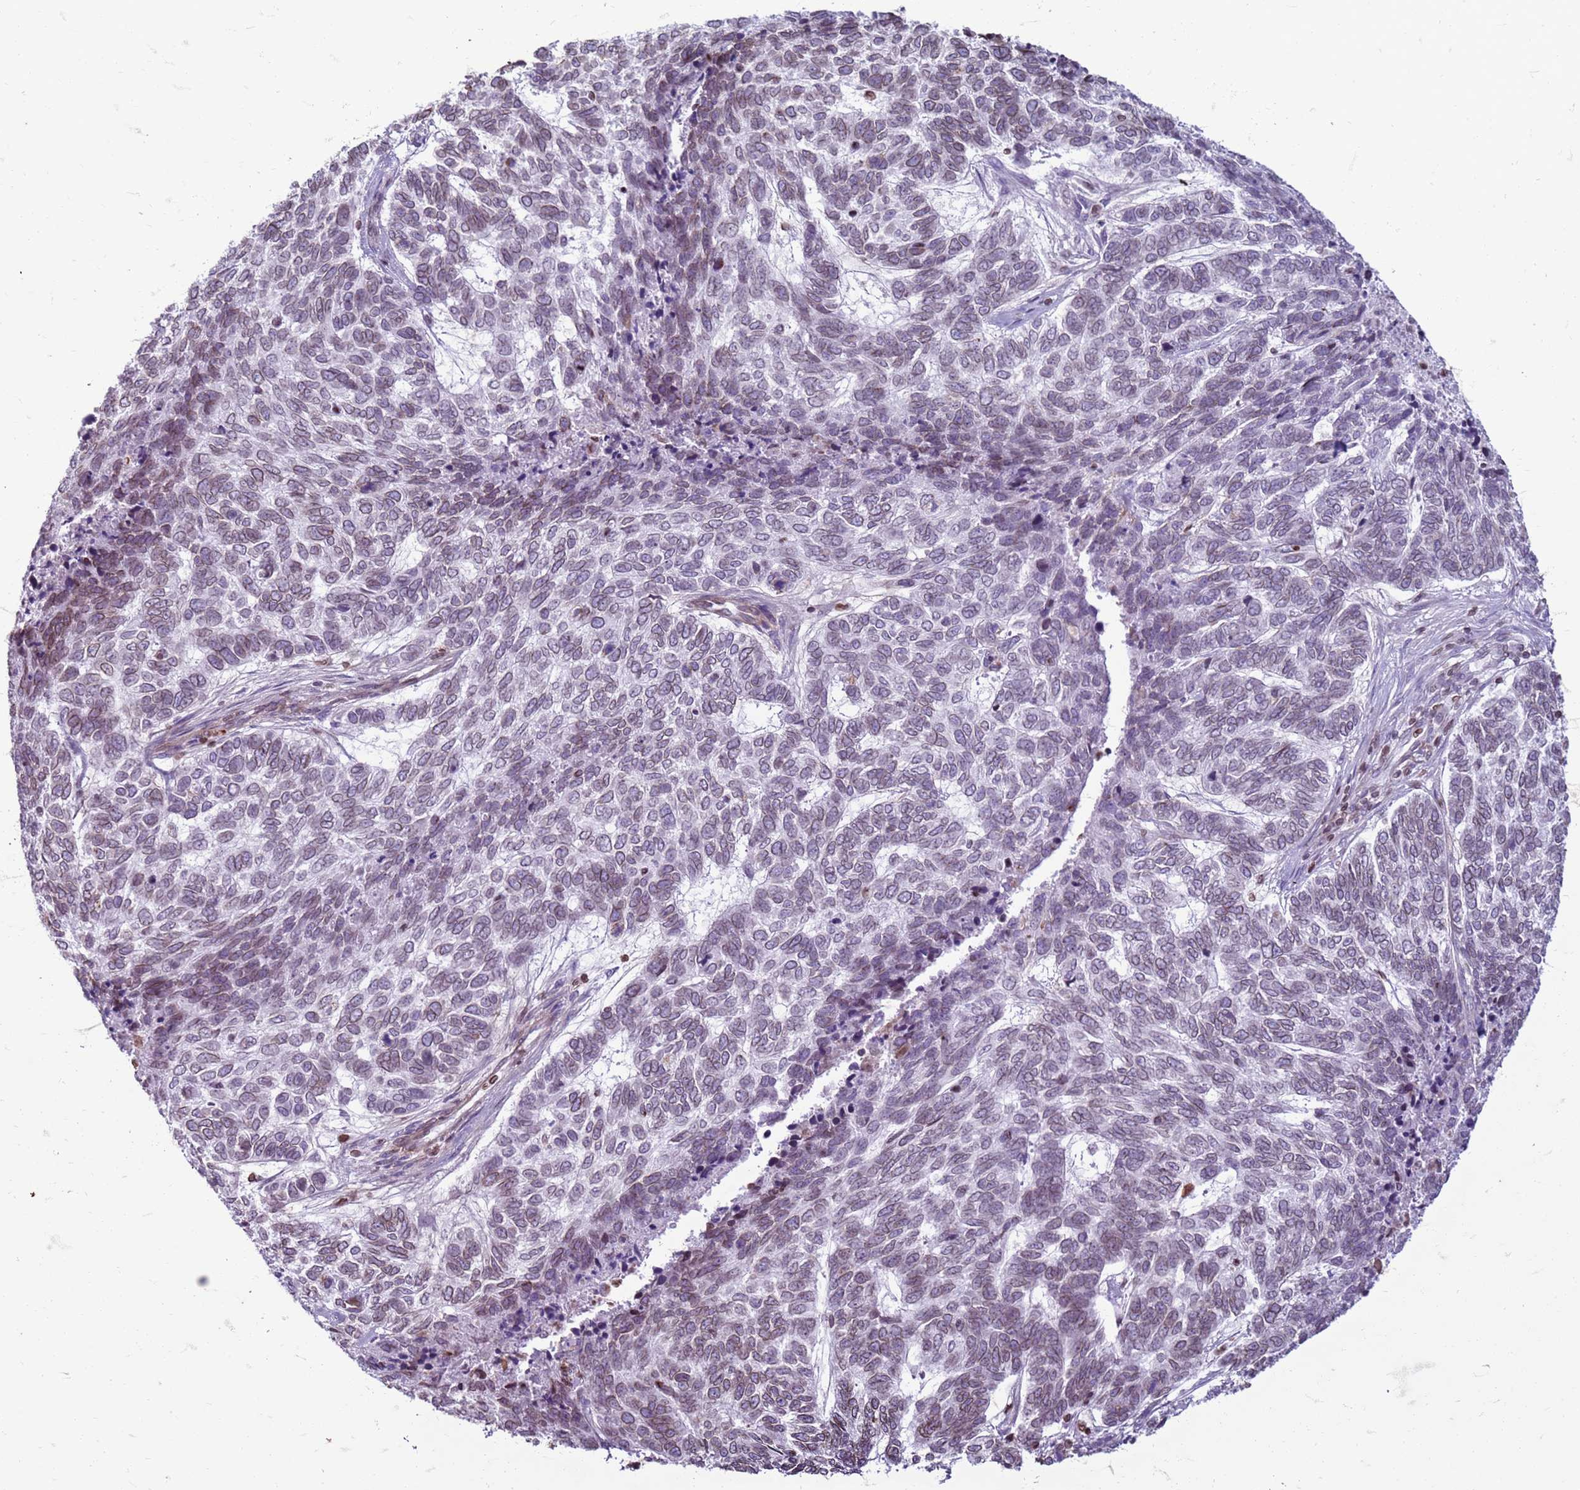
{"staining": {"intensity": "weak", "quantity": "25%-75%", "location": "cytoplasmic/membranous,nuclear"}, "tissue": "skin cancer", "cell_type": "Tumor cells", "image_type": "cancer", "snomed": [{"axis": "morphology", "description": "Basal cell carcinoma"}, {"axis": "topography", "description": "Skin"}], "caption": "An immunohistochemistry (IHC) micrograph of neoplastic tissue is shown. Protein staining in brown labels weak cytoplasmic/membranous and nuclear positivity in basal cell carcinoma (skin) within tumor cells.", "gene": "METTL25B", "patient": {"sex": "female", "age": 65}}